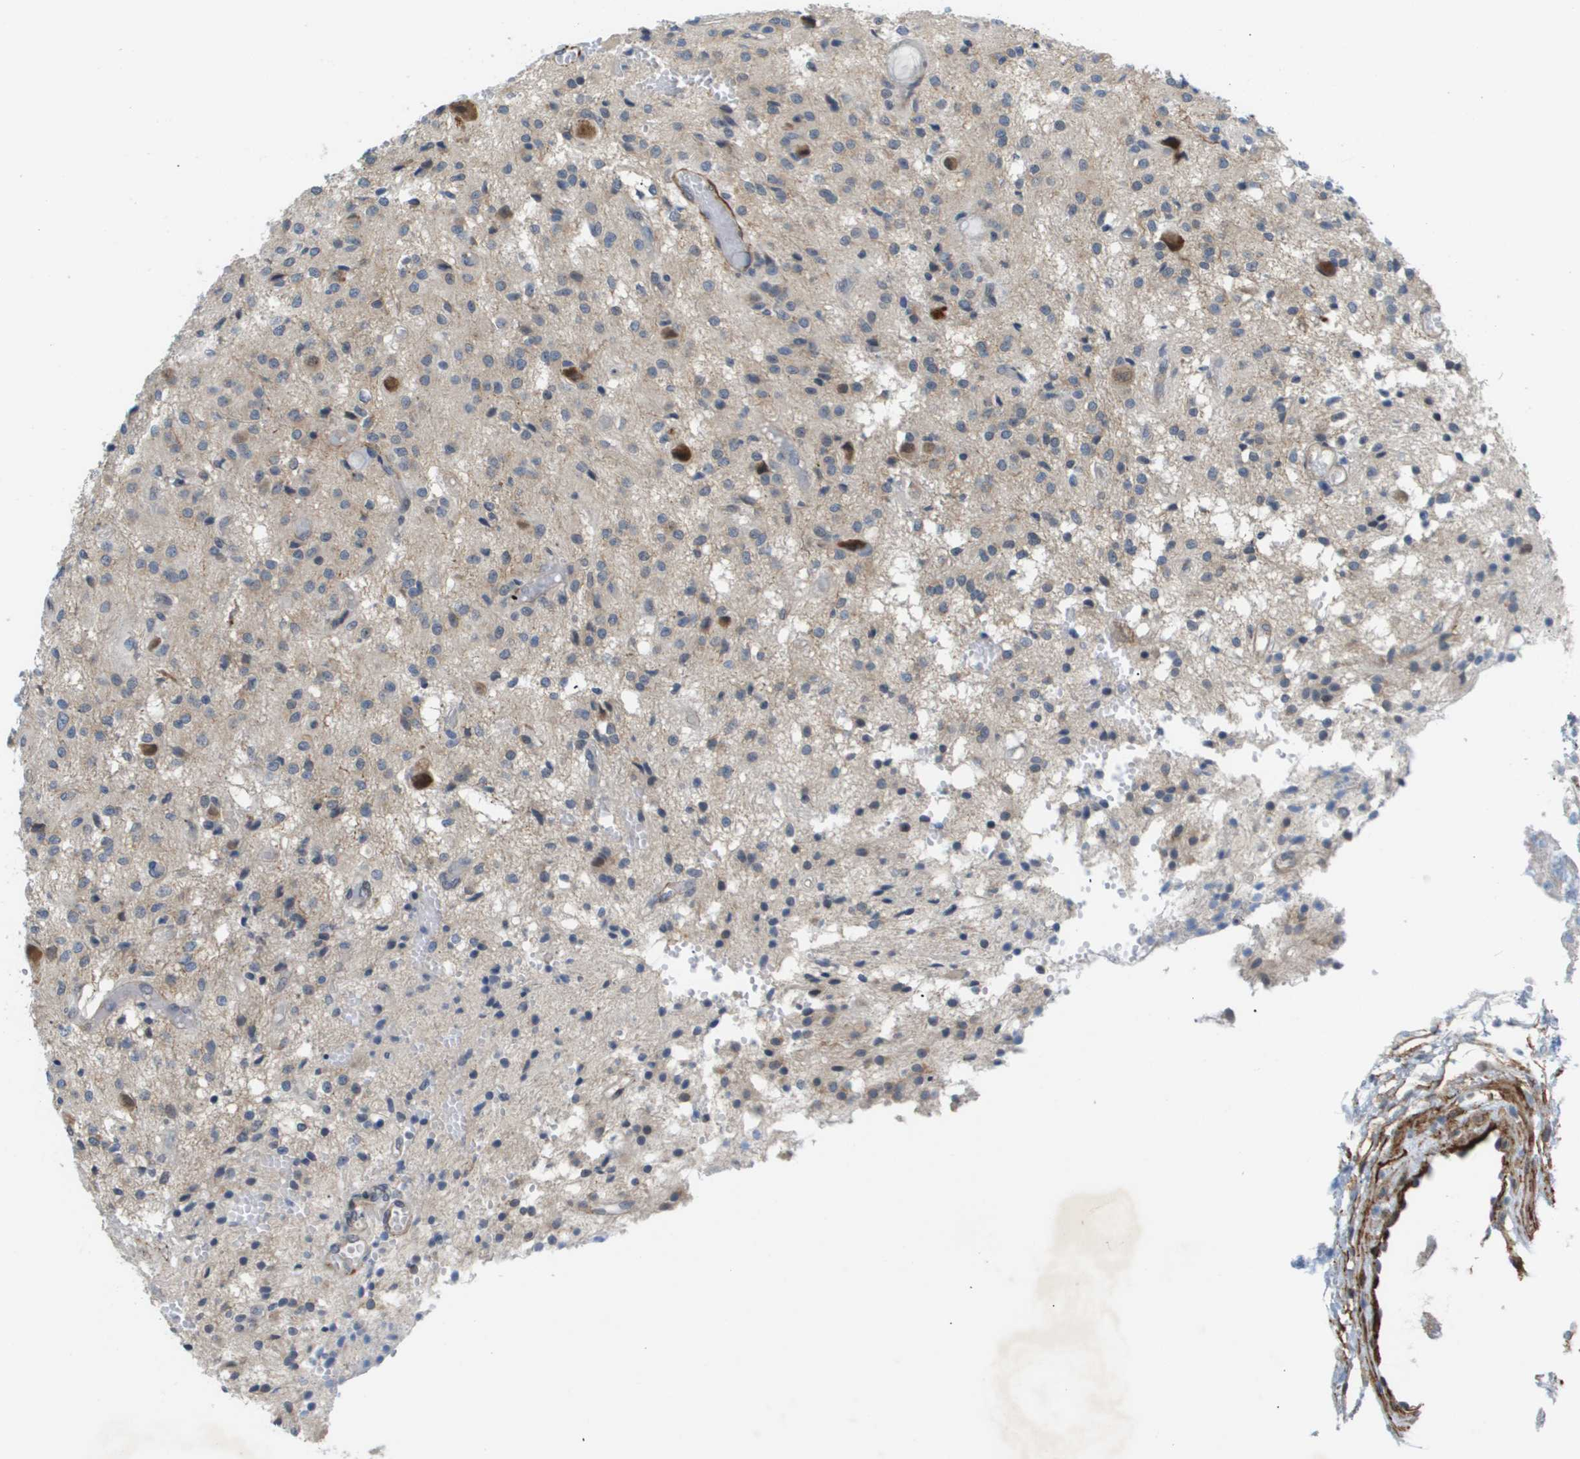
{"staining": {"intensity": "moderate", "quantity": "<25%", "location": "cytoplasmic/membranous"}, "tissue": "glioma", "cell_type": "Tumor cells", "image_type": "cancer", "snomed": [{"axis": "morphology", "description": "Glioma, malignant, High grade"}, {"axis": "topography", "description": "Brain"}], "caption": "Immunohistochemical staining of human high-grade glioma (malignant) reveals low levels of moderate cytoplasmic/membranous protein staining in about <25% of tumor cells. Using DAB (brown) and hematoxylin (blue) stains, captured at high magnification using brightfield microscopy.", "gene": "OTUD5", "patient": {"sex": "female", "age": 59}}